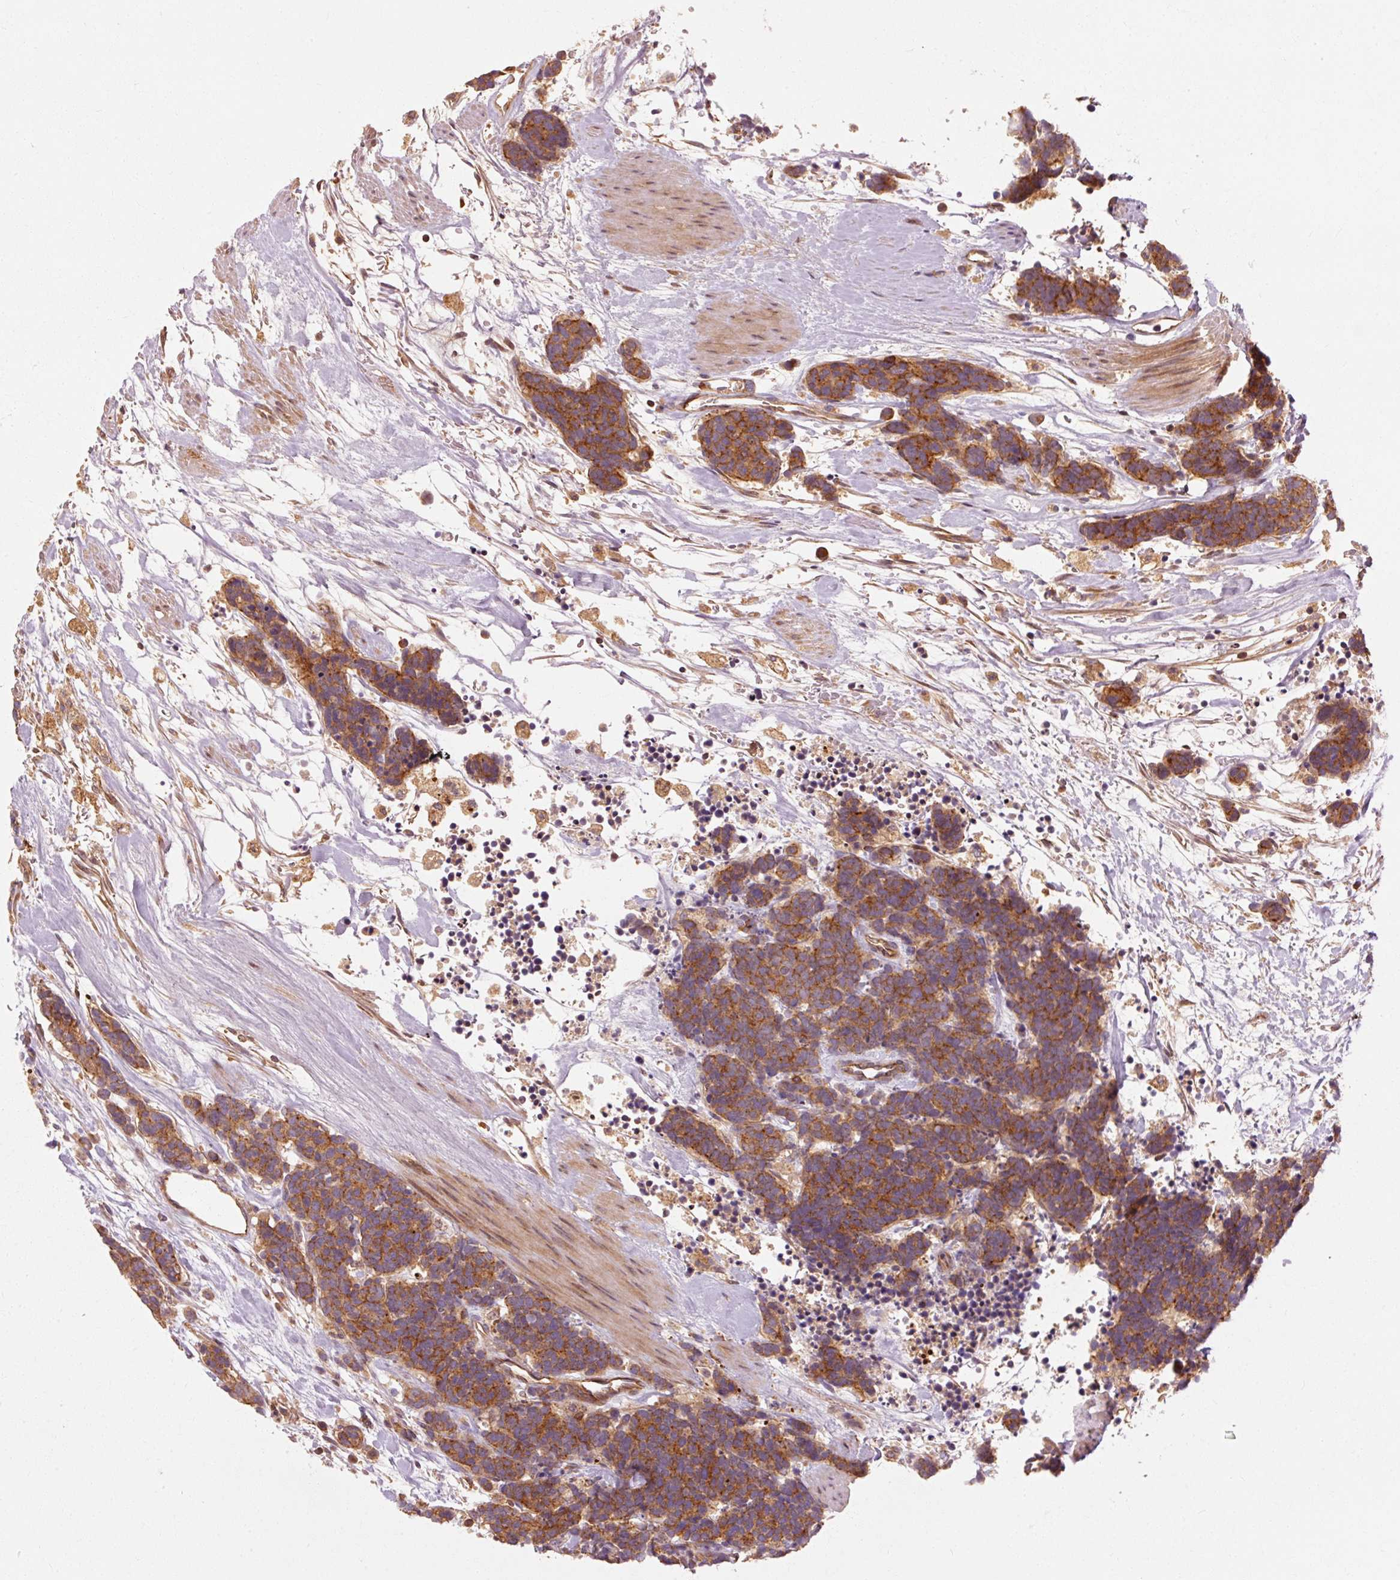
{"staining": {"intensity": "strong", "quantity": ">75%", "location": "cytoplasmic/membranous"}, "tissue": "carcinoid", "cell_type": "Tumor cells", "image_type": "cancer", "snomed": [{"axis": "morphology", "description": "Carcinoma, NOS"}, {"axis": "morphology", "description": "Carcinoid, malignant, NOS"}, {"axis": "topography", "description": "Prostate"}], "caption": "Protein staining of carcinoid tissue exhibits strong cytoplasmic/membranous positivity in about >75% of tumor cells.", "gene": "CTNNA1", "patient": {"sex": "male", "age": 57}}